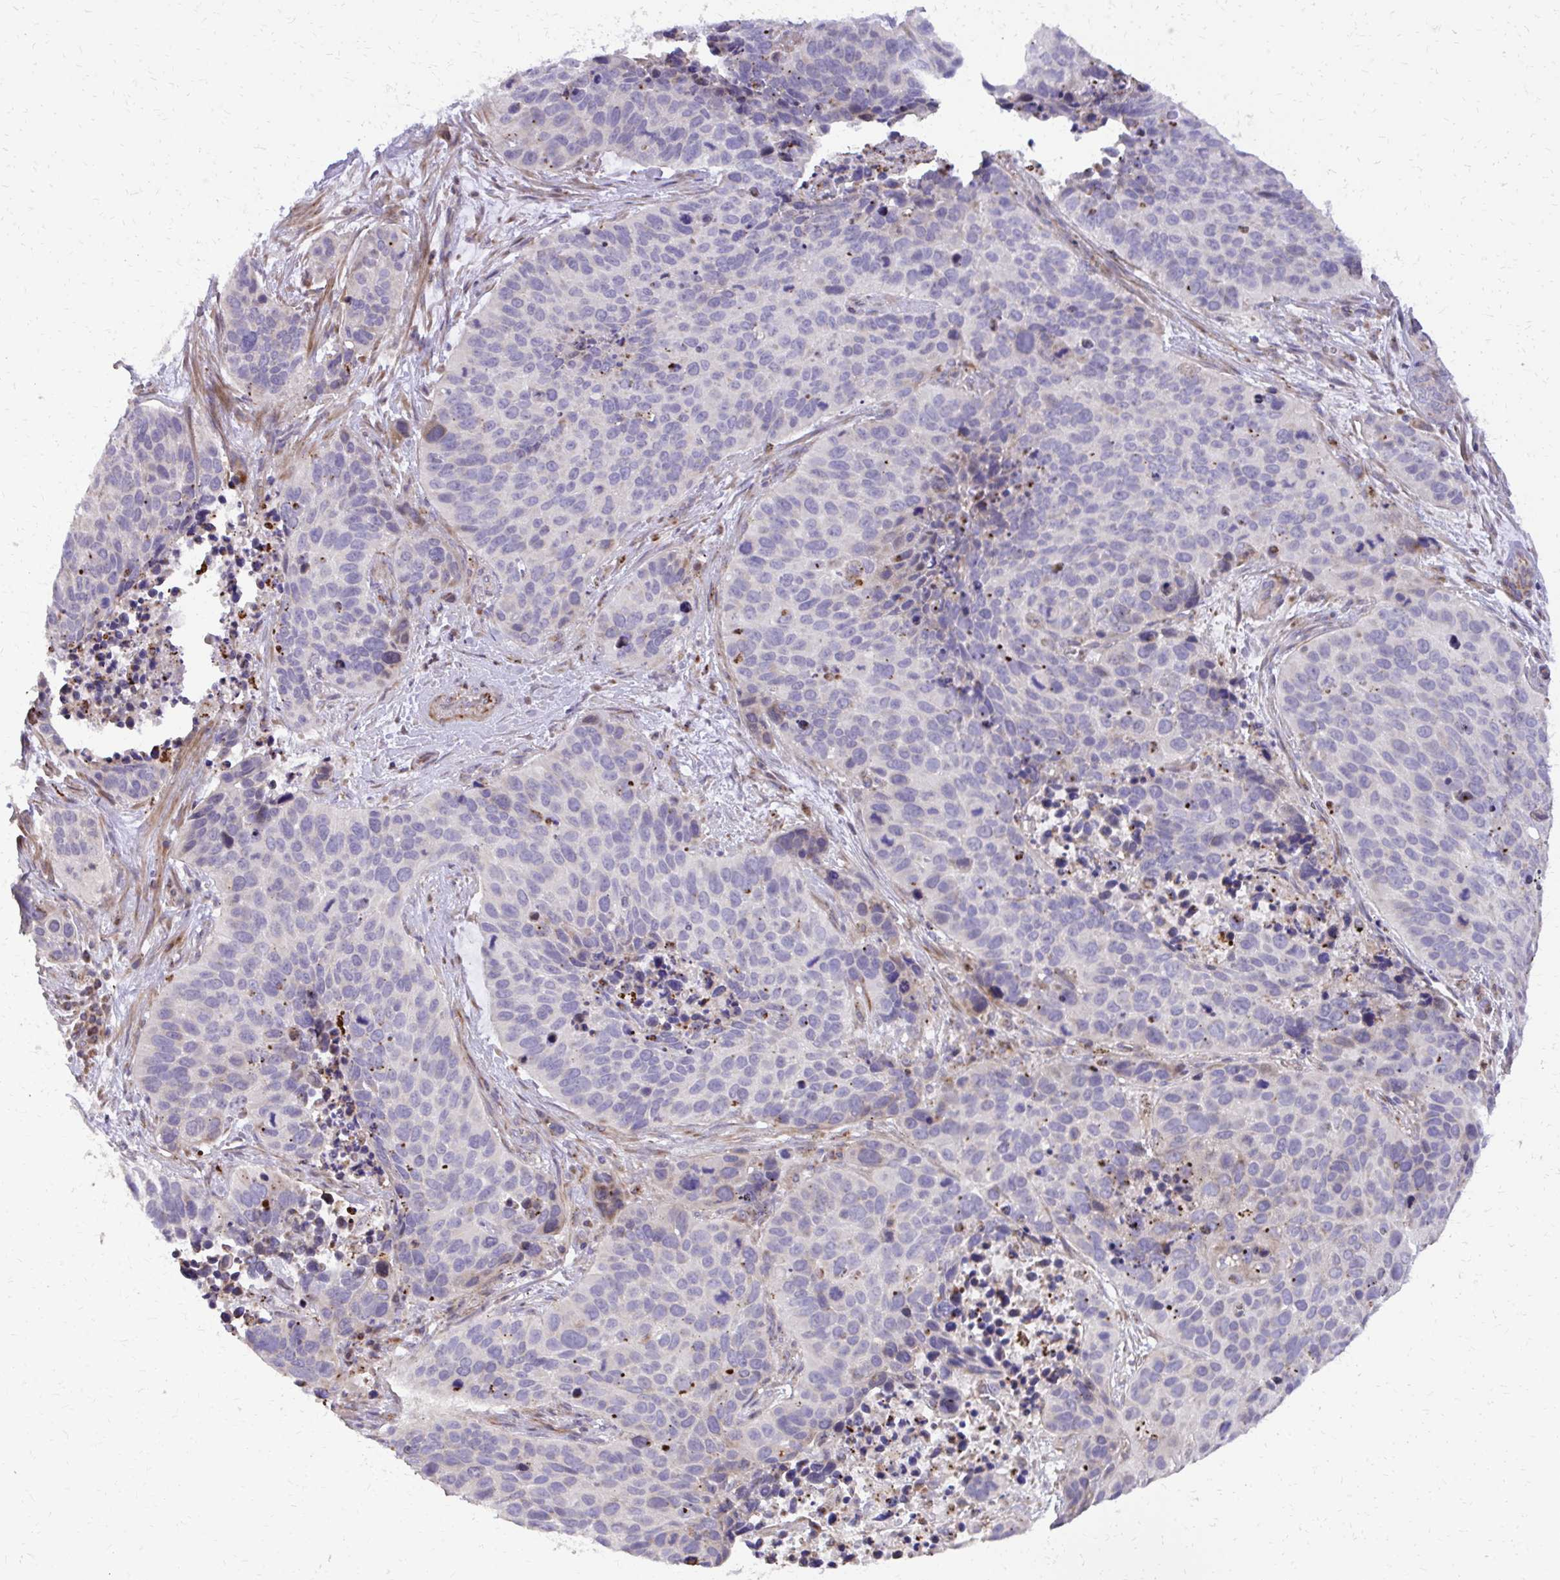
{"staining": {"intensity": "negative", "quantity": "none", "location": "none"}, "tissue": "lung cancer", "cell_type": "Tumor cells", "image_type": "cancer", "snomed": [{"axis": "morphology", "description": "Squamous cell carcinoma, NOS"}, {"axis": "topography", "description": "Lung"}], "caption": "High magnification brightfield microscopy of lung cancer (squamous cell carcinoma) stained with DAB (3,3'-diaminobenzidine) (brown) and counterstained with hematoxylin (blue): tumor cells show no significant staining. (Brightfield microscopy of DAB IHC at high magnification).", "gene": "ABCC3", "patient": {"sex": "male", "age": 62}}